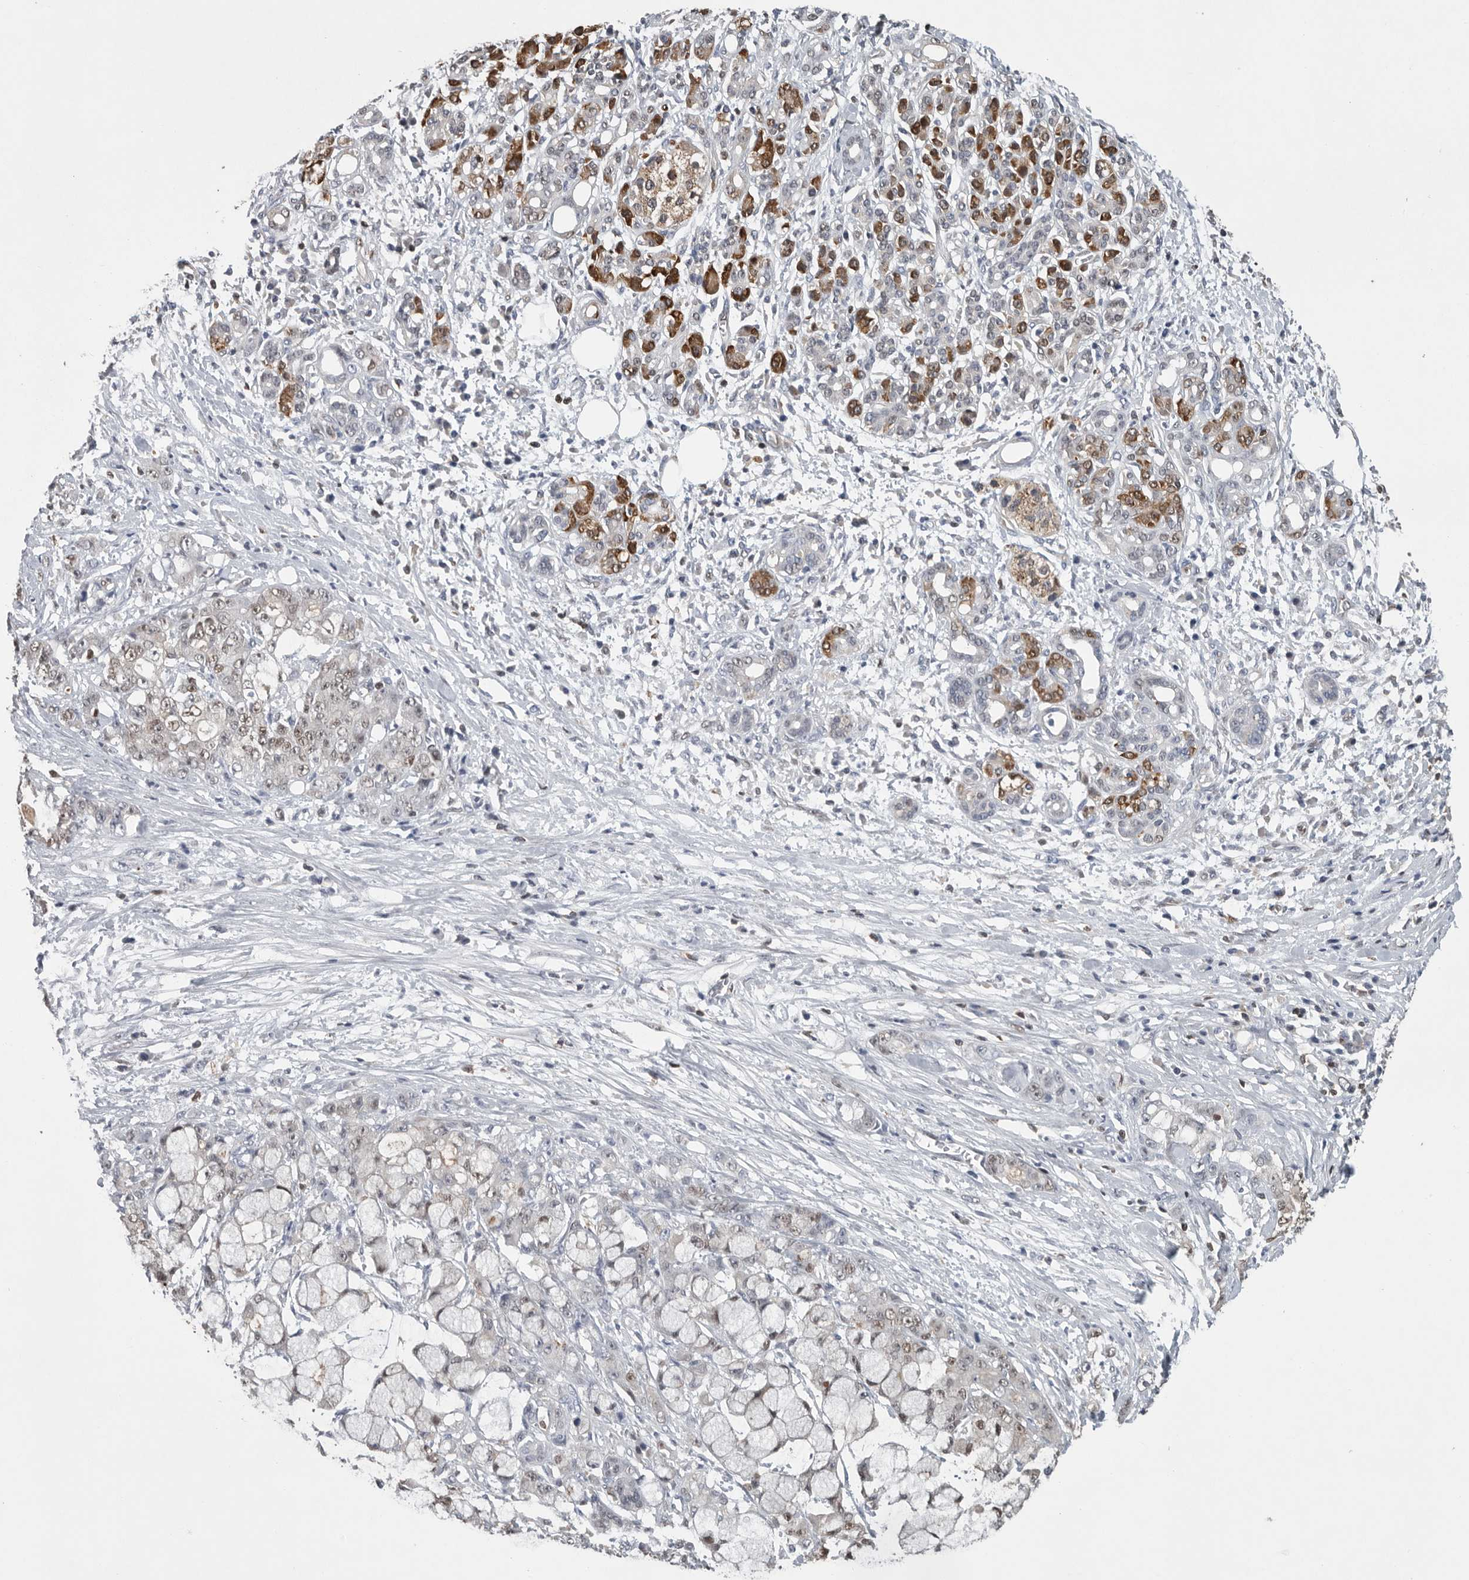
{"staining": {"intensity": "weak", "quantity": ">75%", "location": "nuclear"}, "tissue": "pancreatic cancer", "cell_type": "Tumor cells", "image_type": "cancer", "snomed": [{"axis": "morphology", "description": "Adenocarcinoma, NOS"}, {"axis": "topography", "description": "Pancreas"}], "caption": "Protein staining of pancreatic cancer (adenocarcinoma) tissue displays weak nuclear expression in about >75% of tumor cells. (DAB (3,3'-diaminobenzidine) = brown stain, brightfield microscopy at high magnification).", "gene": "PDCD4", "patient": {"sex": "female", "age": 73}}